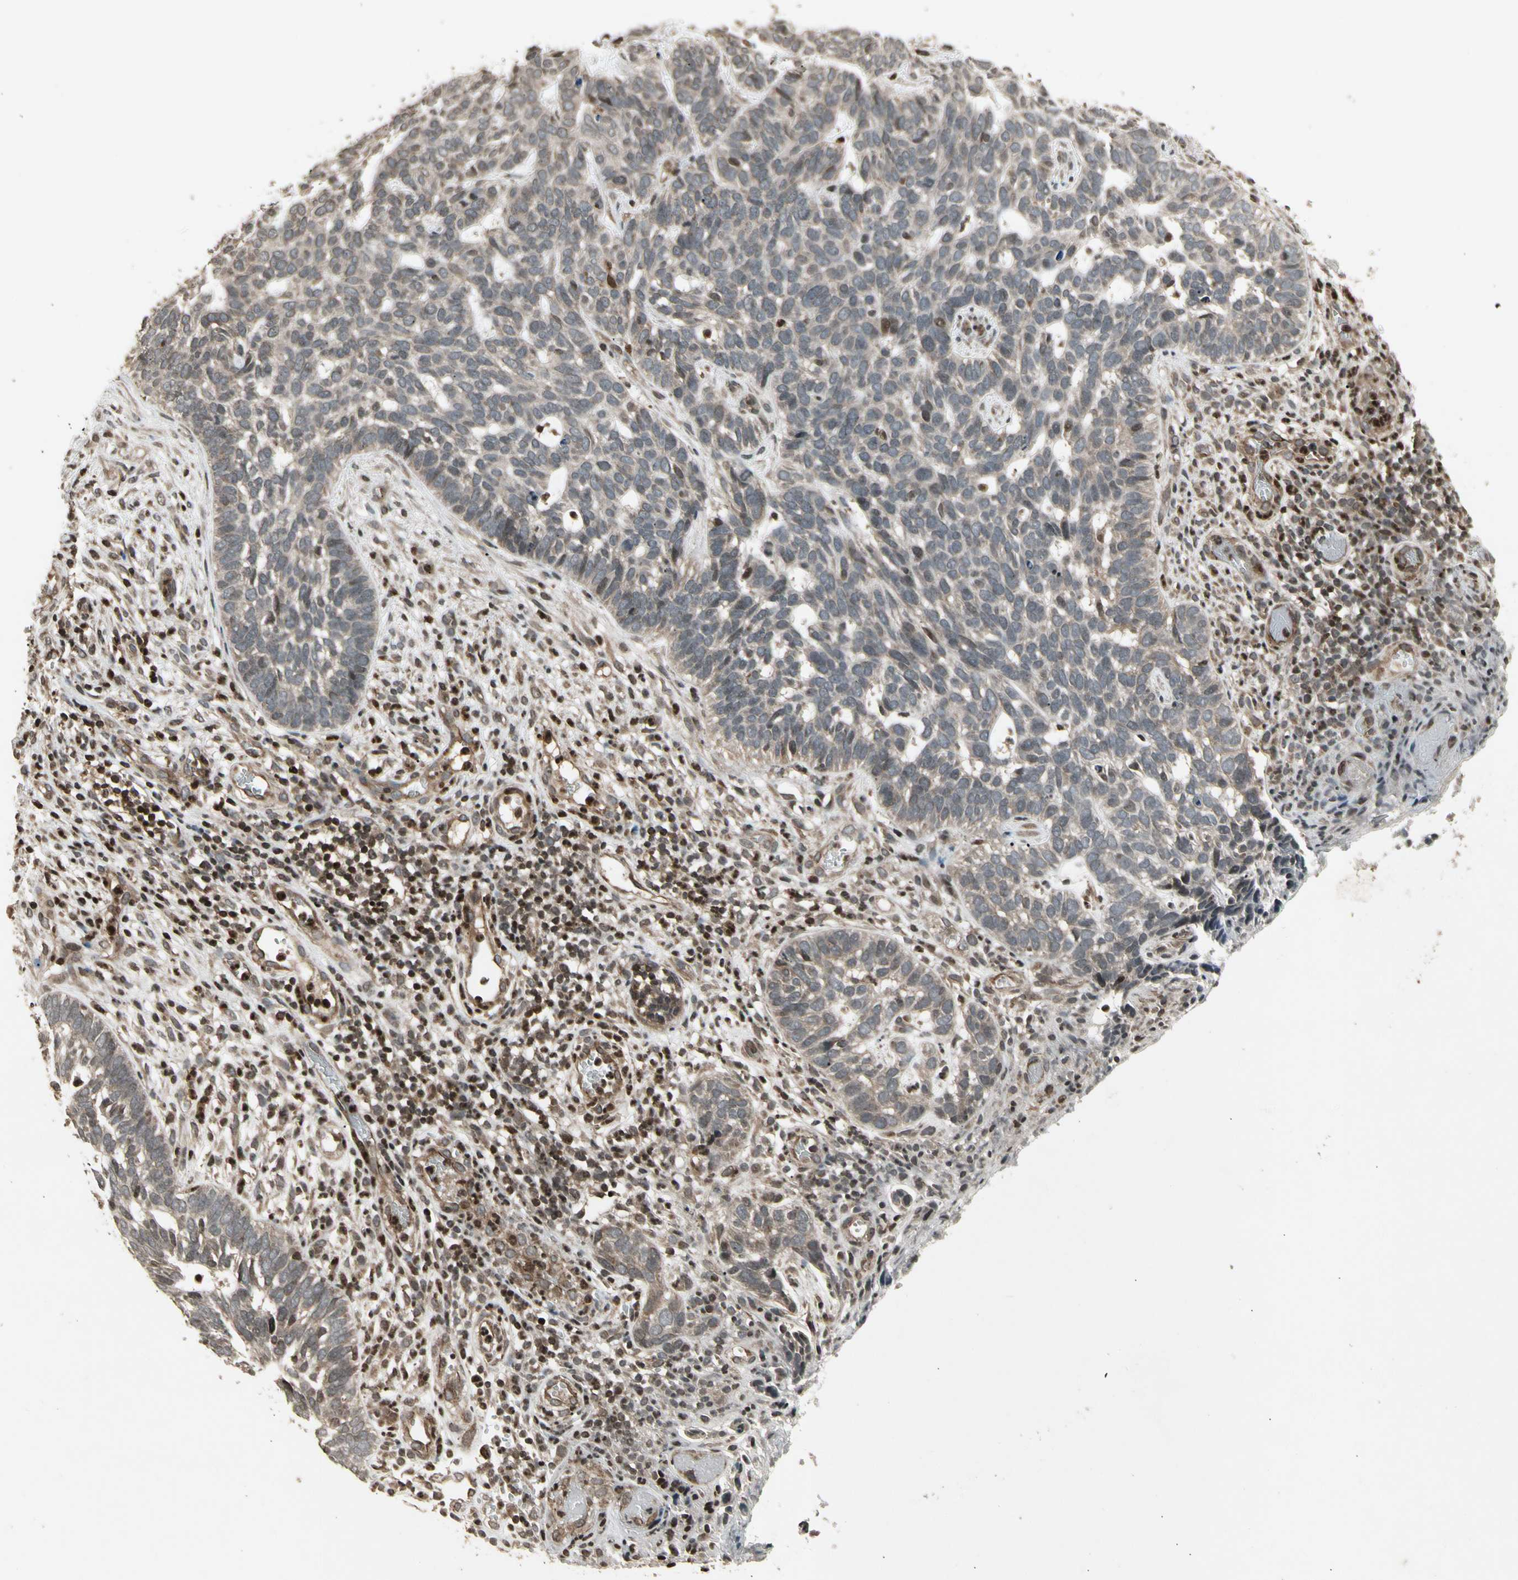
{"staining": {"intensity": "weak", "quantity": ">75%", "location": "cytoplasmic/membranous"}, "tissue": "skin cancer", "cell_type": "Tumor cells", "image_type": "cancer", "snomed": [{"axis": "morphology", "description": "Basal cell carcinoma"}, {"axis": "topography", "description": "Skin"}], "caption": "Weak cytoplasmic/membranous positivity for a protein is appreciated in approximately >75% of tumor cells of basal cell carcinoma (skin) using immunohistochemistry.", "gene": "GLRX", "patient": {"sex": "male", "age": 87}}